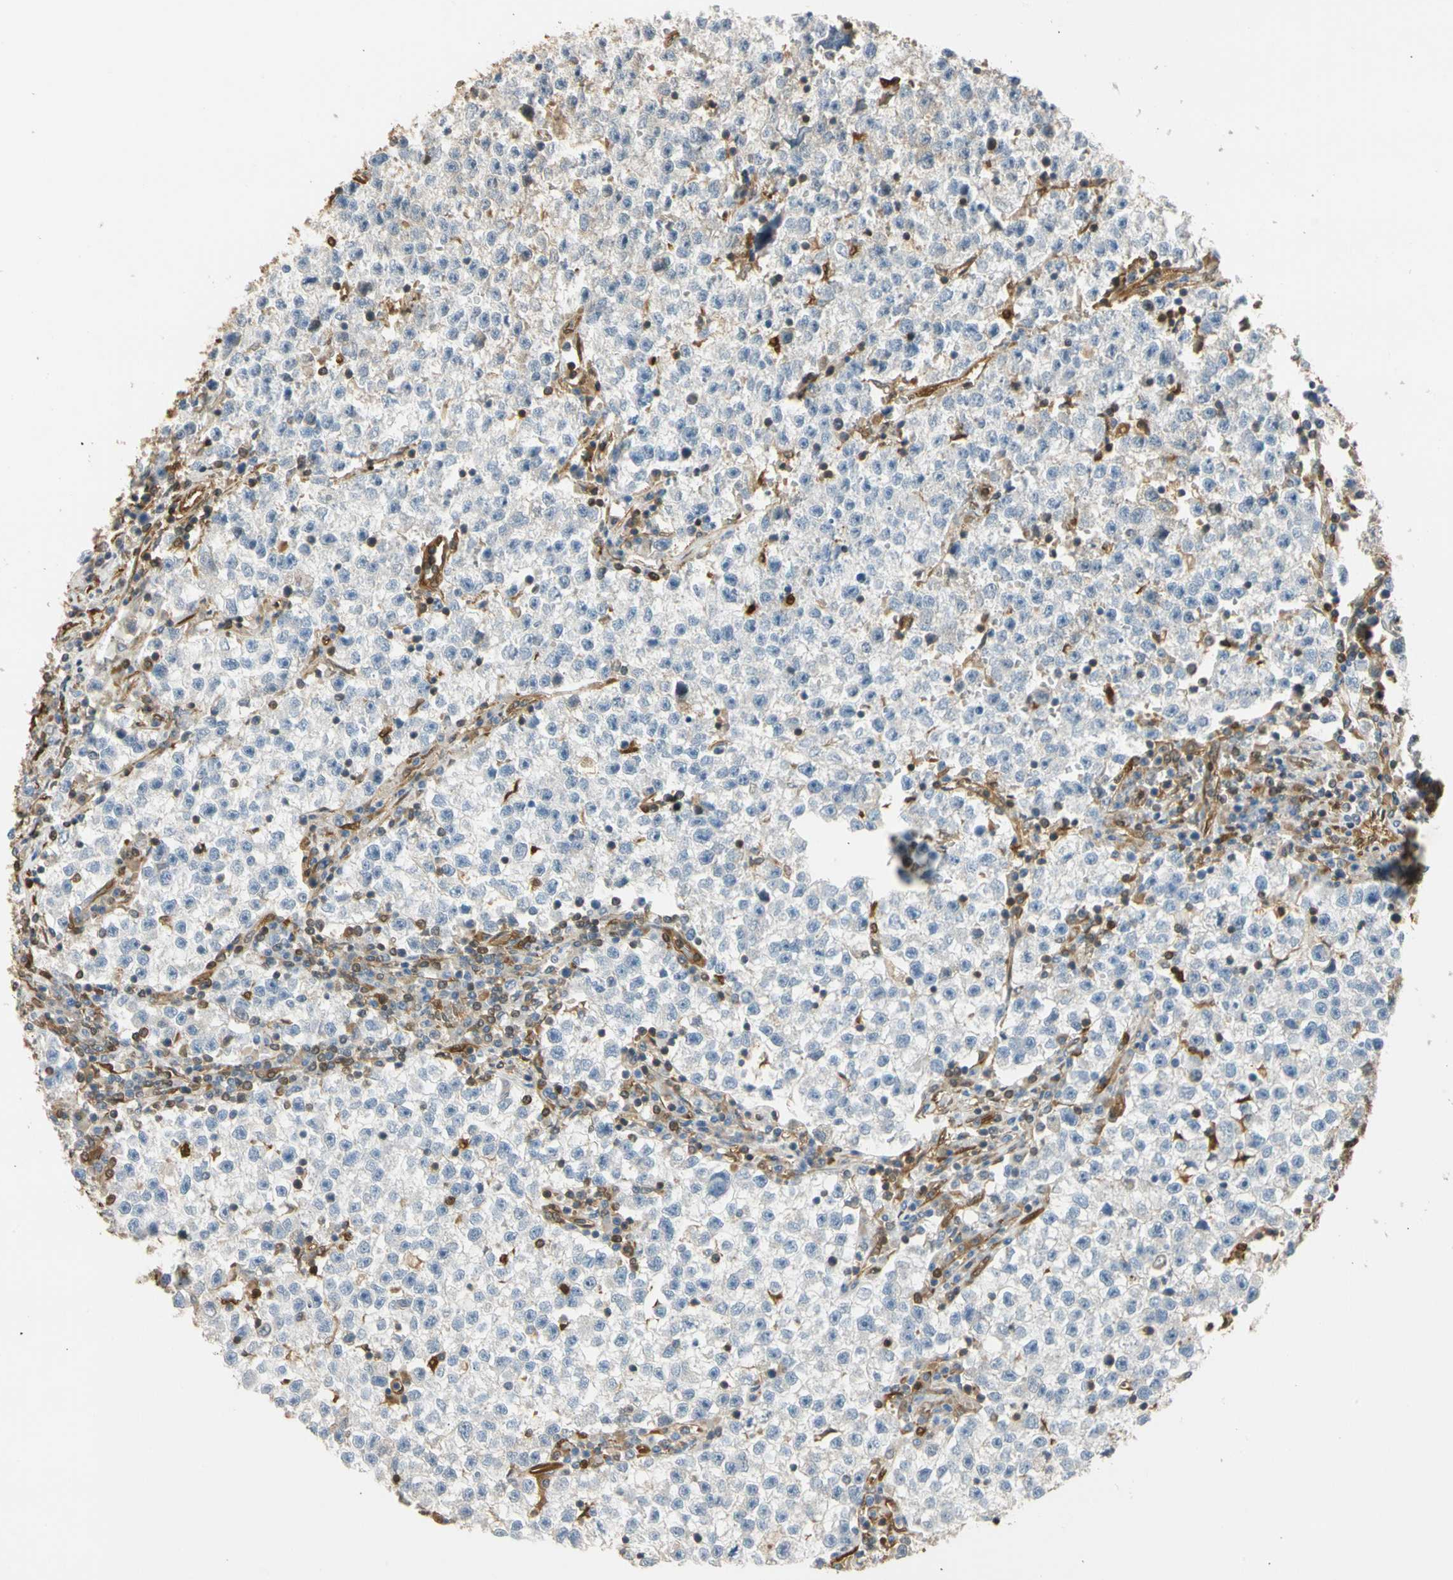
{"staining": {"intensity": "negative", "quantity": "none", "location": "none"}, "tissue": "testis cancer", "cell_type": "Tumor cells", "image_type": "cancer", "snomed": [{"axis": "morphology", "description": "Seminoma, NOS"}, {"axis": "topography", "description": "Testis"}], "caption": "Immunohistochemistry photomicrograph of human testis cancer stained for a protein (brown), which shows no staining in tumor cells.", "gene": "S100A6", "patient": {"sex": "male", "age": 22}}